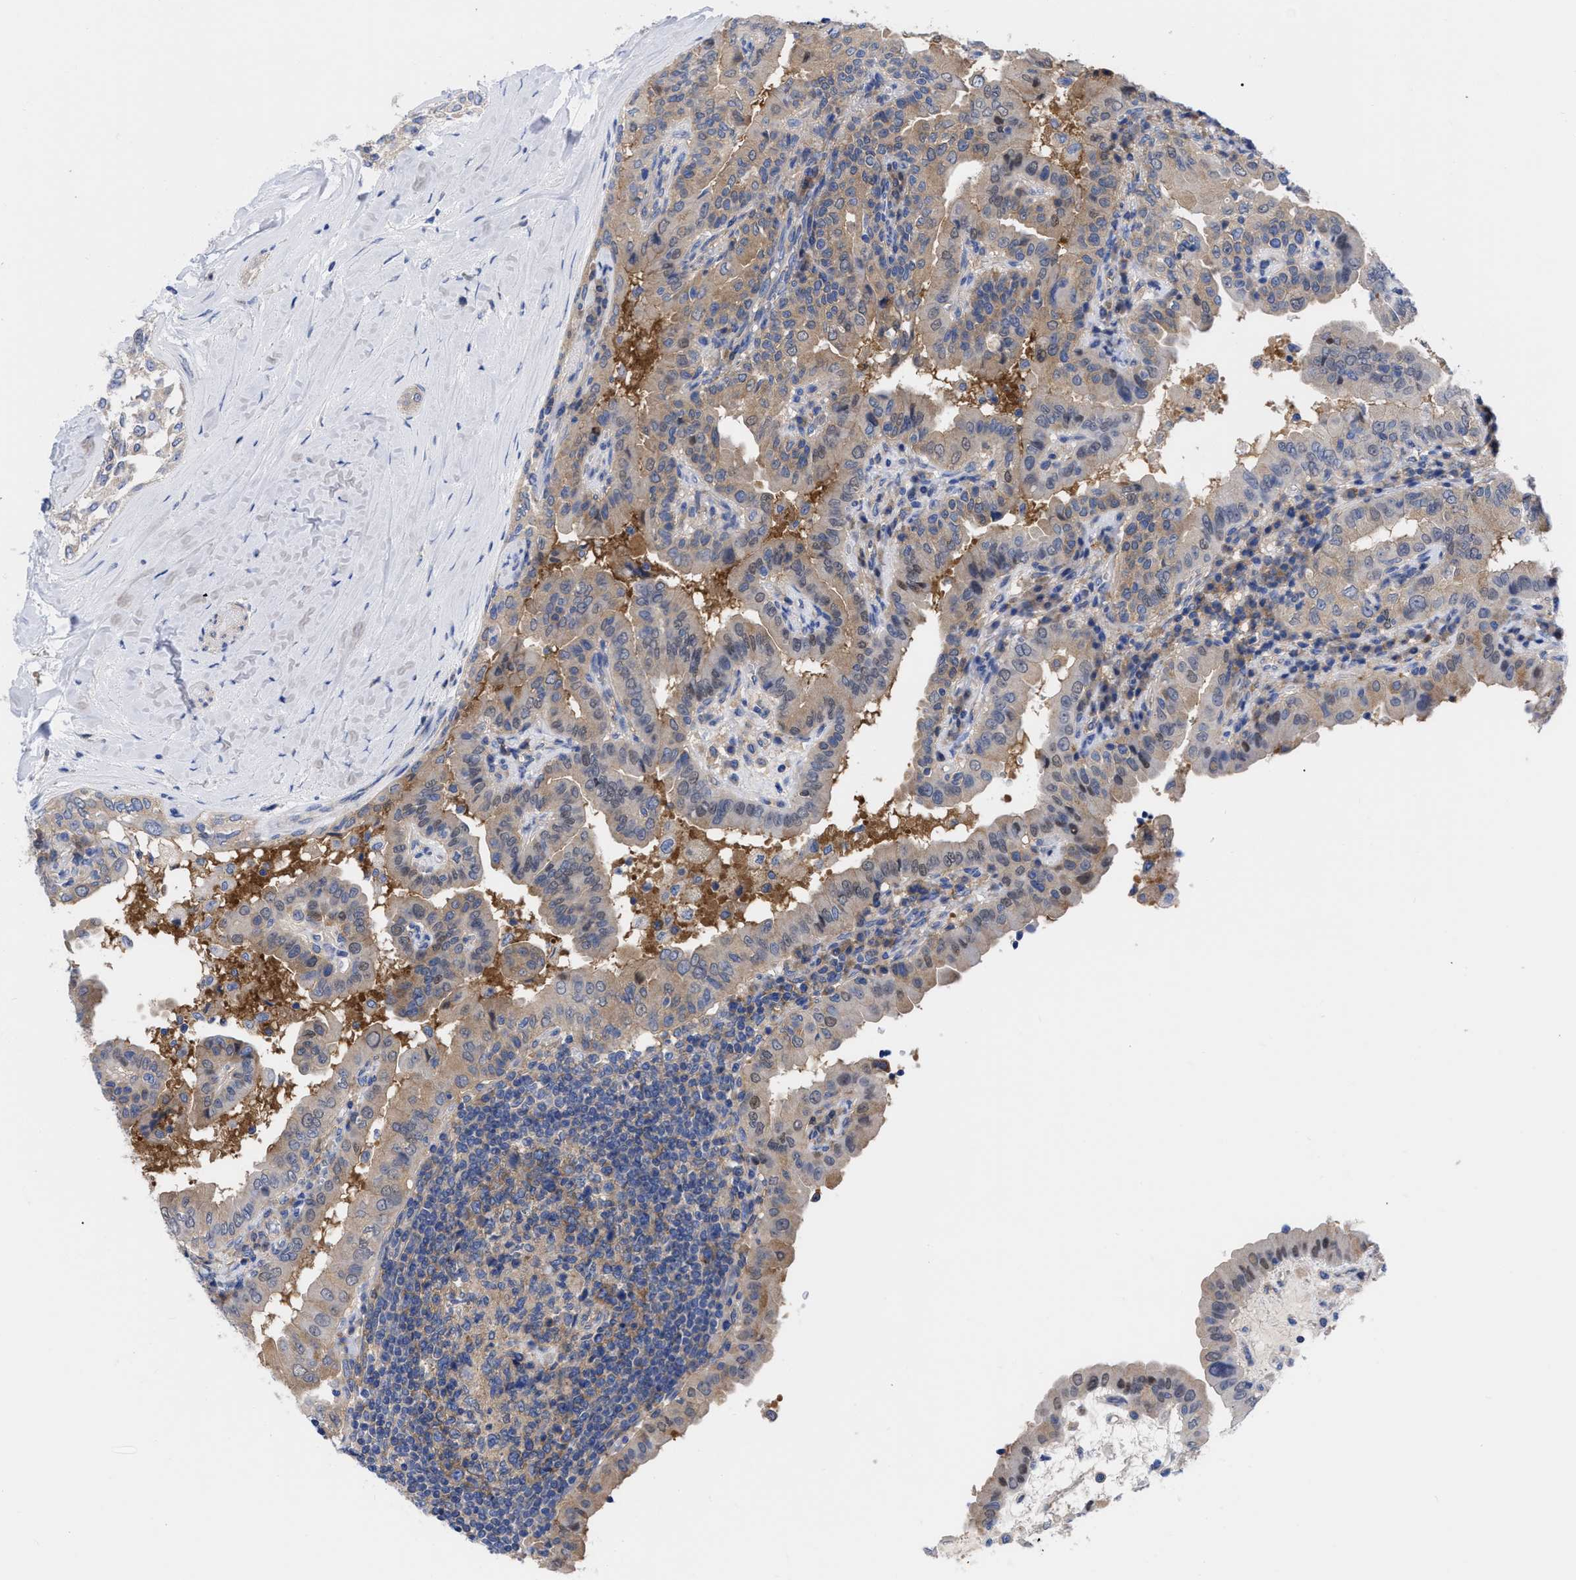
{"staining": {"intensity": "moderate", "quantity": ">75%", "location": "cytoplasmic/membranous,nuclear"}, "tissue": "thyroid cancer", "cell_type": "Tumor cells", "image_type": "cancer", "snomed": [{"axis": "morphology", "description": "Papillary adenocarcinoma, NOS"}, {"axis": "topography", "description": "Thyroid gland"}], "caption": "DAB (3,3'-diaminobenzidine) immunohistochemical staining of human thyroid cancer (papillary adenocarcinoma) shows moderate cytoplasmic/membranous and nuclear protein expression in approximately >75% of tumor cells. (Brightfield microscopy of DAB IHC at high magnification).", "gene": "RBKS", "patient": {"sex": "male", "age": 33}}